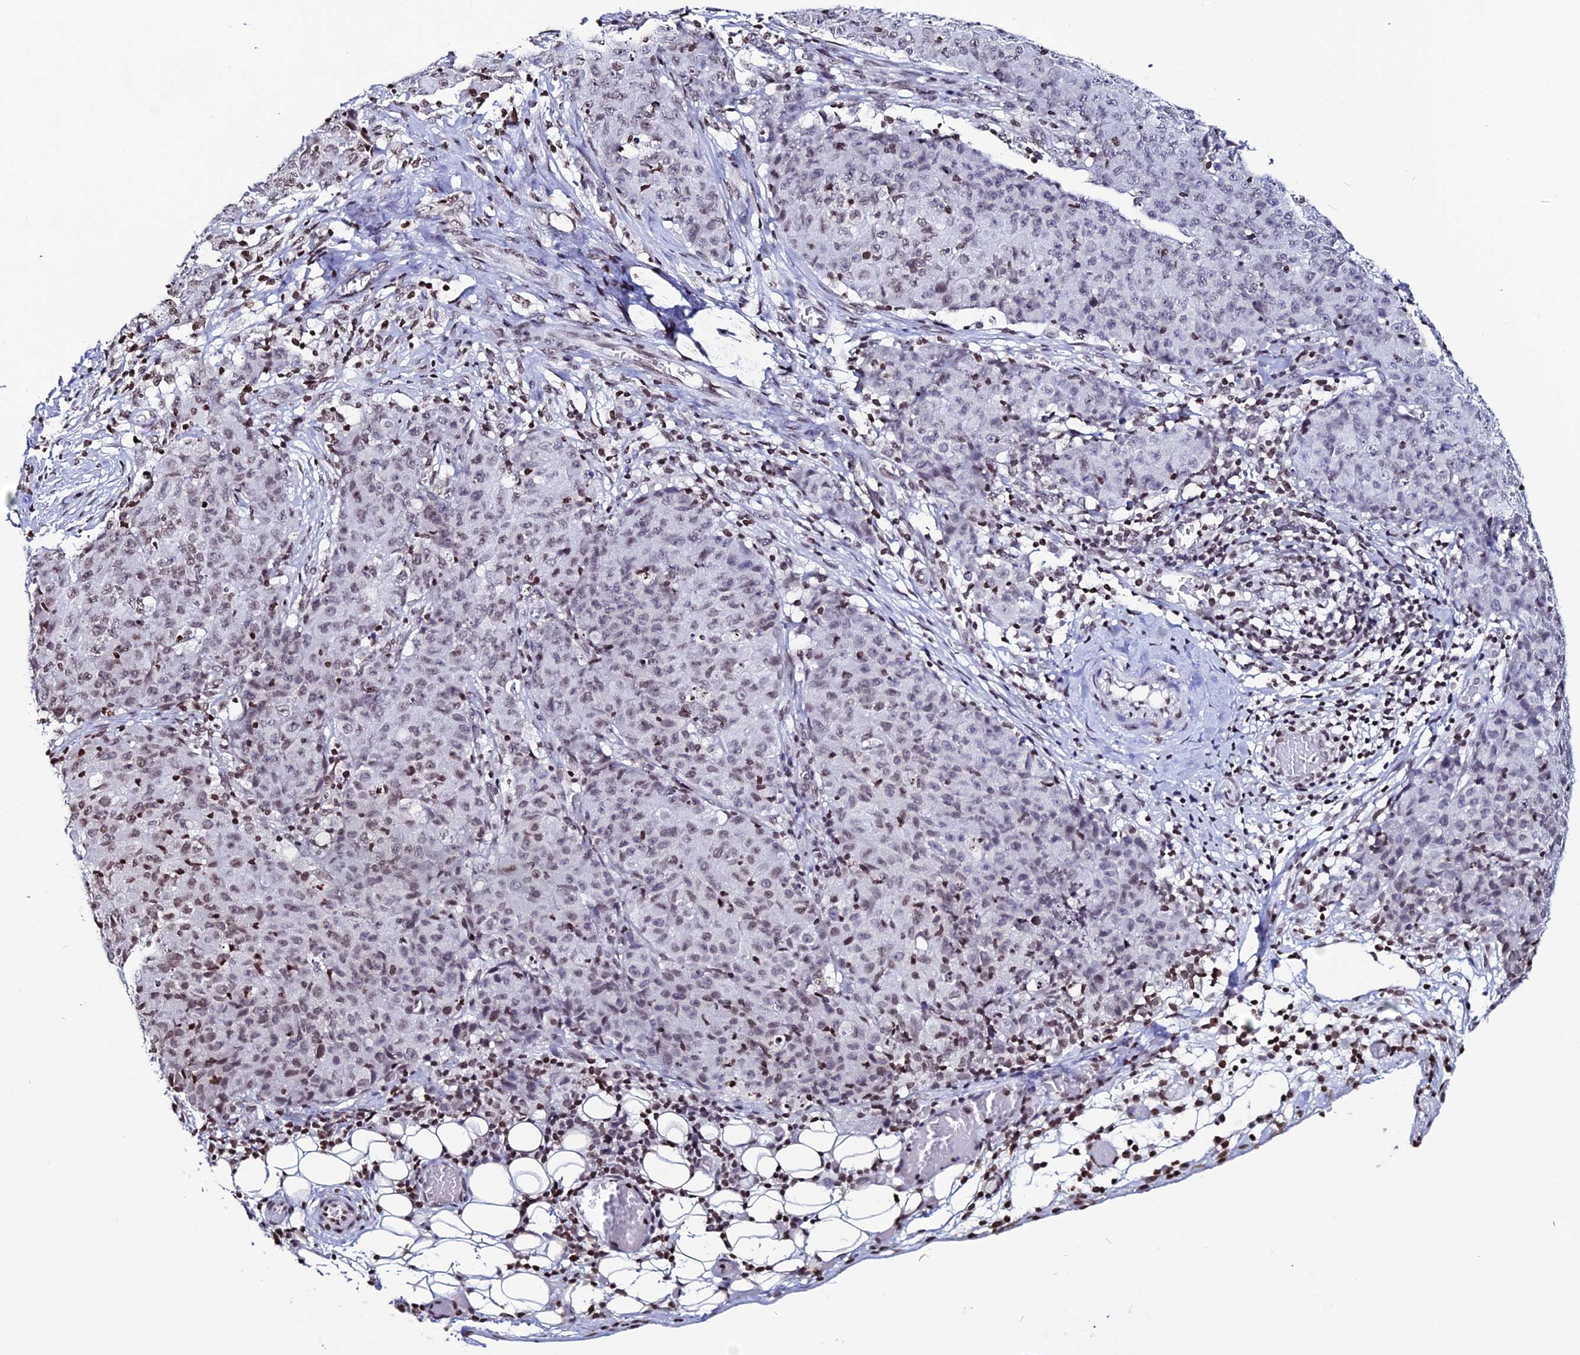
{"staining": {"intensity": "weak", "quantity": ">75%", "location": "nuclear"}, "tissue": "ovarian cancer", "cell_type": "Tumor cells", "image_type": "cancer", "snomed": [{"axis": "morphology", "description": "Carcinoma, endometroid"}, {"axis": "topography", "description": "Ovary"}], "caption": "A brown stain highlights weak nuclear staining of a protein in ovarian cancer (endometroid carcinoma) tumor cells. The protein of interest is stained brown, and the nuclei are stained in blue (DAB (3,3'-diaminobenzidine) IHC with brightfield microscopy, high magnification).", "gene": "MACROH2A2", "patient": {"sex": "female", "age": 42}}